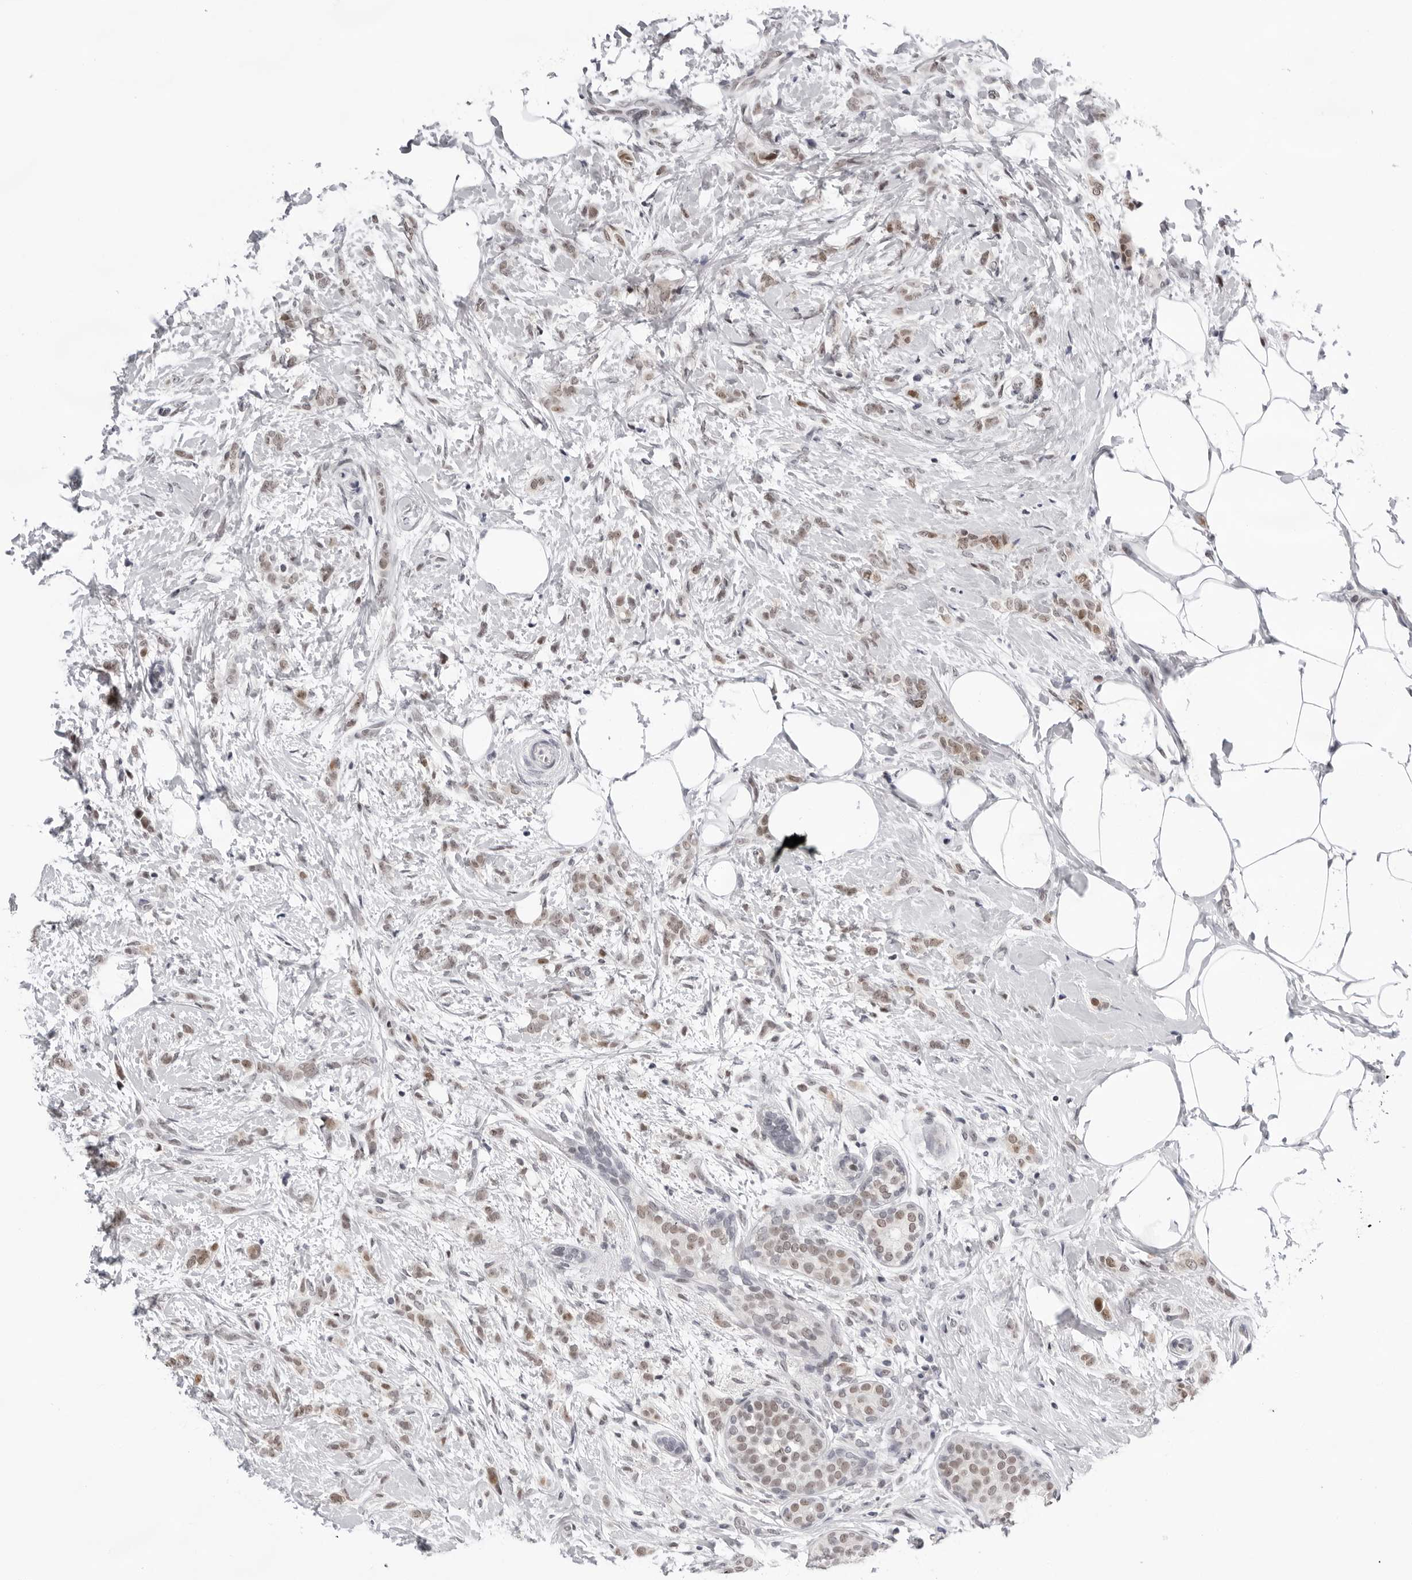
{"staining": {"intensity": "moderate", "quantity": ">75%", "location": "nuclear"}, "tissue": "breast cancer", "cell_type": "Tumor cells", "image_type": "cancer", "snomed": [{"axis": "morphology", "description": "Lobular carcinoma, in situ"}, {"axis": "morphology", "description": "Lobular carcinoma"}, {"axis": "topography", "description": "Breast"}], "caption": "Immunohistochemical staining of human breast cancer reveals medium levels of moderate nuclear protein expression in about >75% of tumor cells.", "gene": "USP1", "patient": {"sex": "female", "age": 41}}